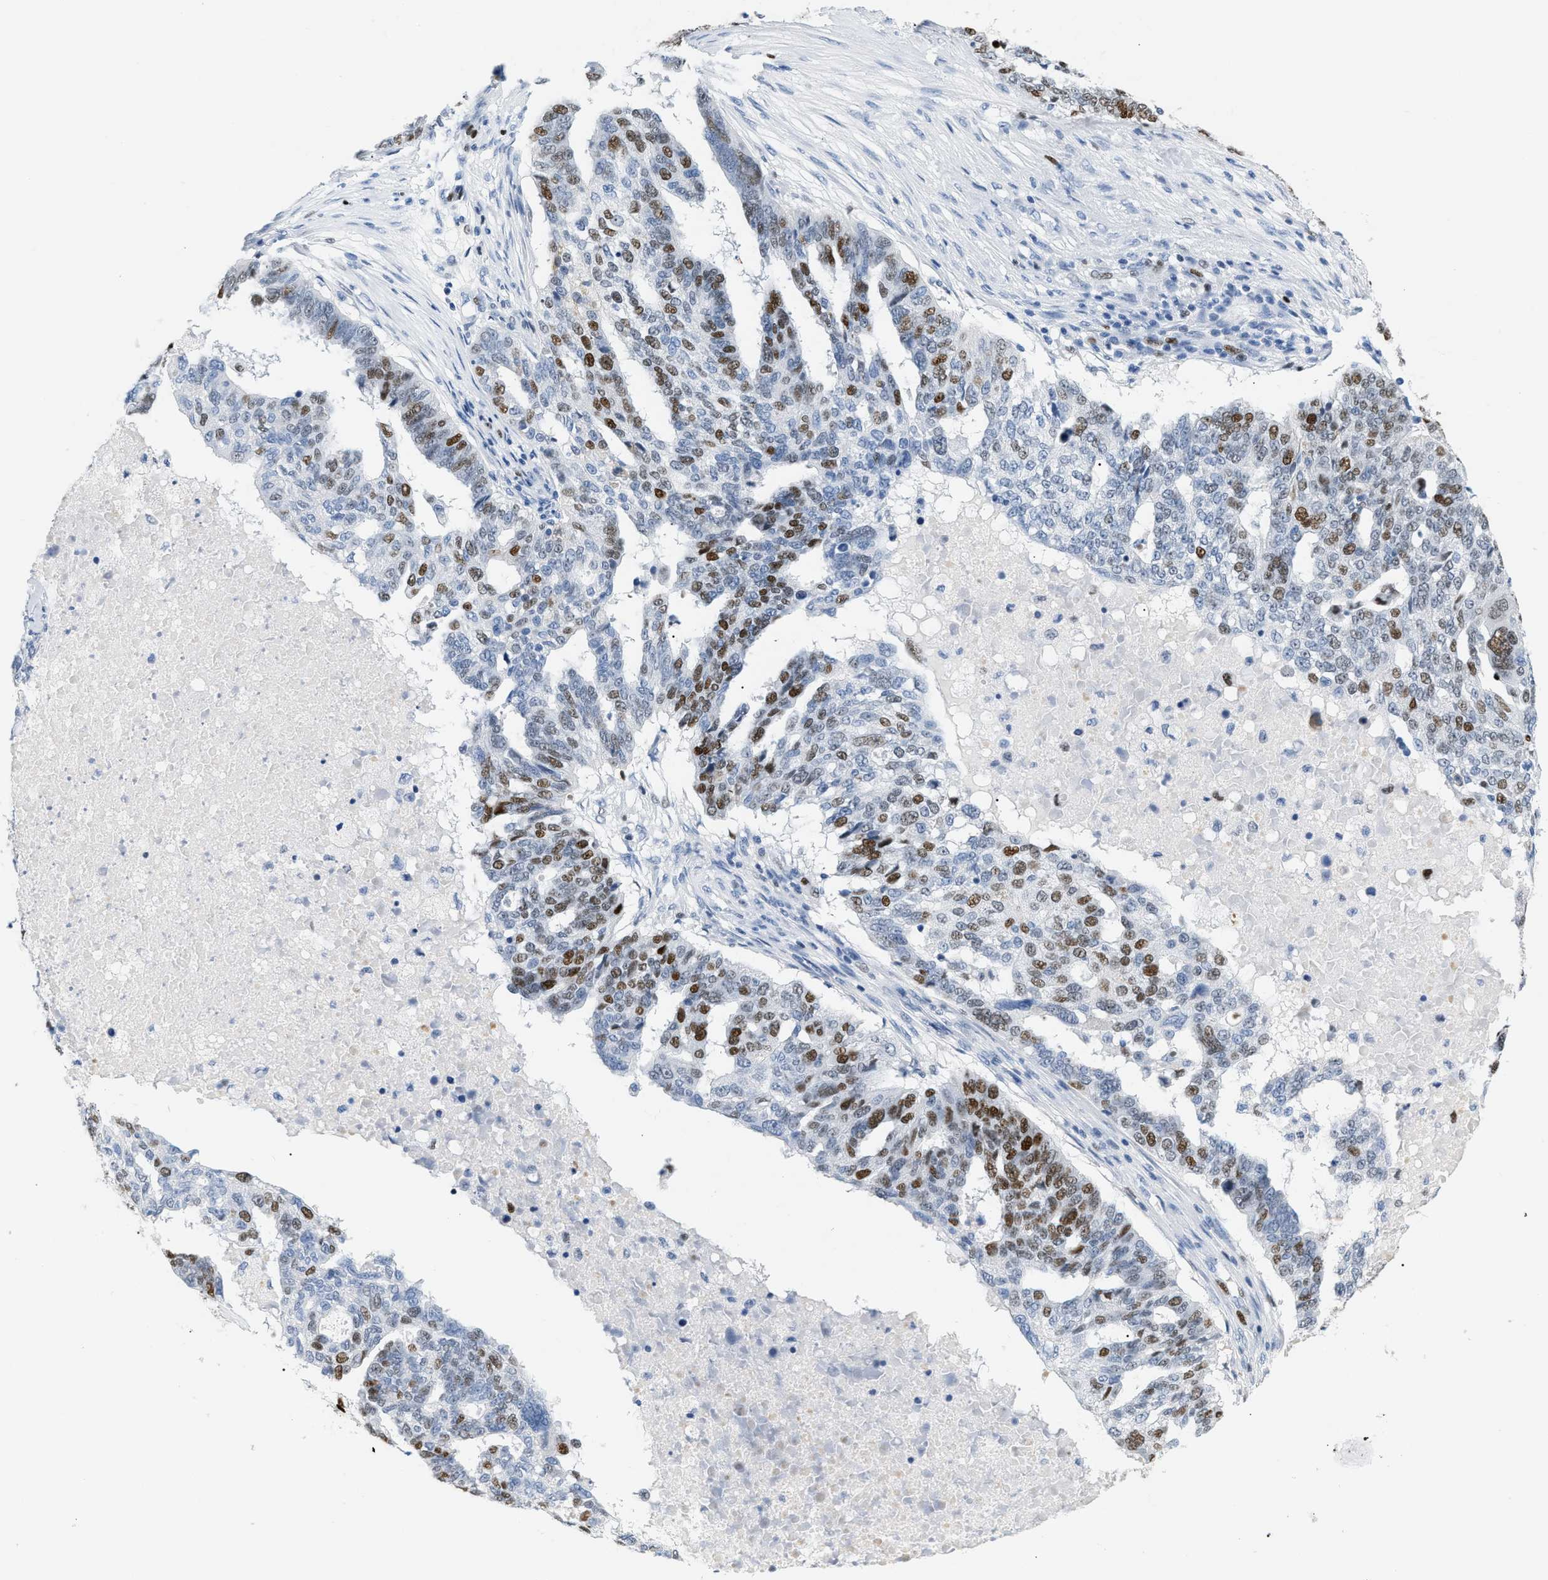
{"staining": {"intensity": "moderate", "quantity": "25%-75%", "location": "nuclear"}, "tissue": "ovarian cancer", "cell_type": "Tumor cells", "image_type": "cancer", "snomed": [{"axis": "morphology", "description": "Cystadenocarcinoma, serous, NOS"}, {"axis": "topography", "description": "Ovary"}], "caption": "Immunohistochemistry of ovarian serous cystadenocarcinoma displays medium levels of moderate nuclear positivity in about 25%-75% of tumor cells.", "gene": "MCM7", "patient": {"sex": "female", "age": 59}}